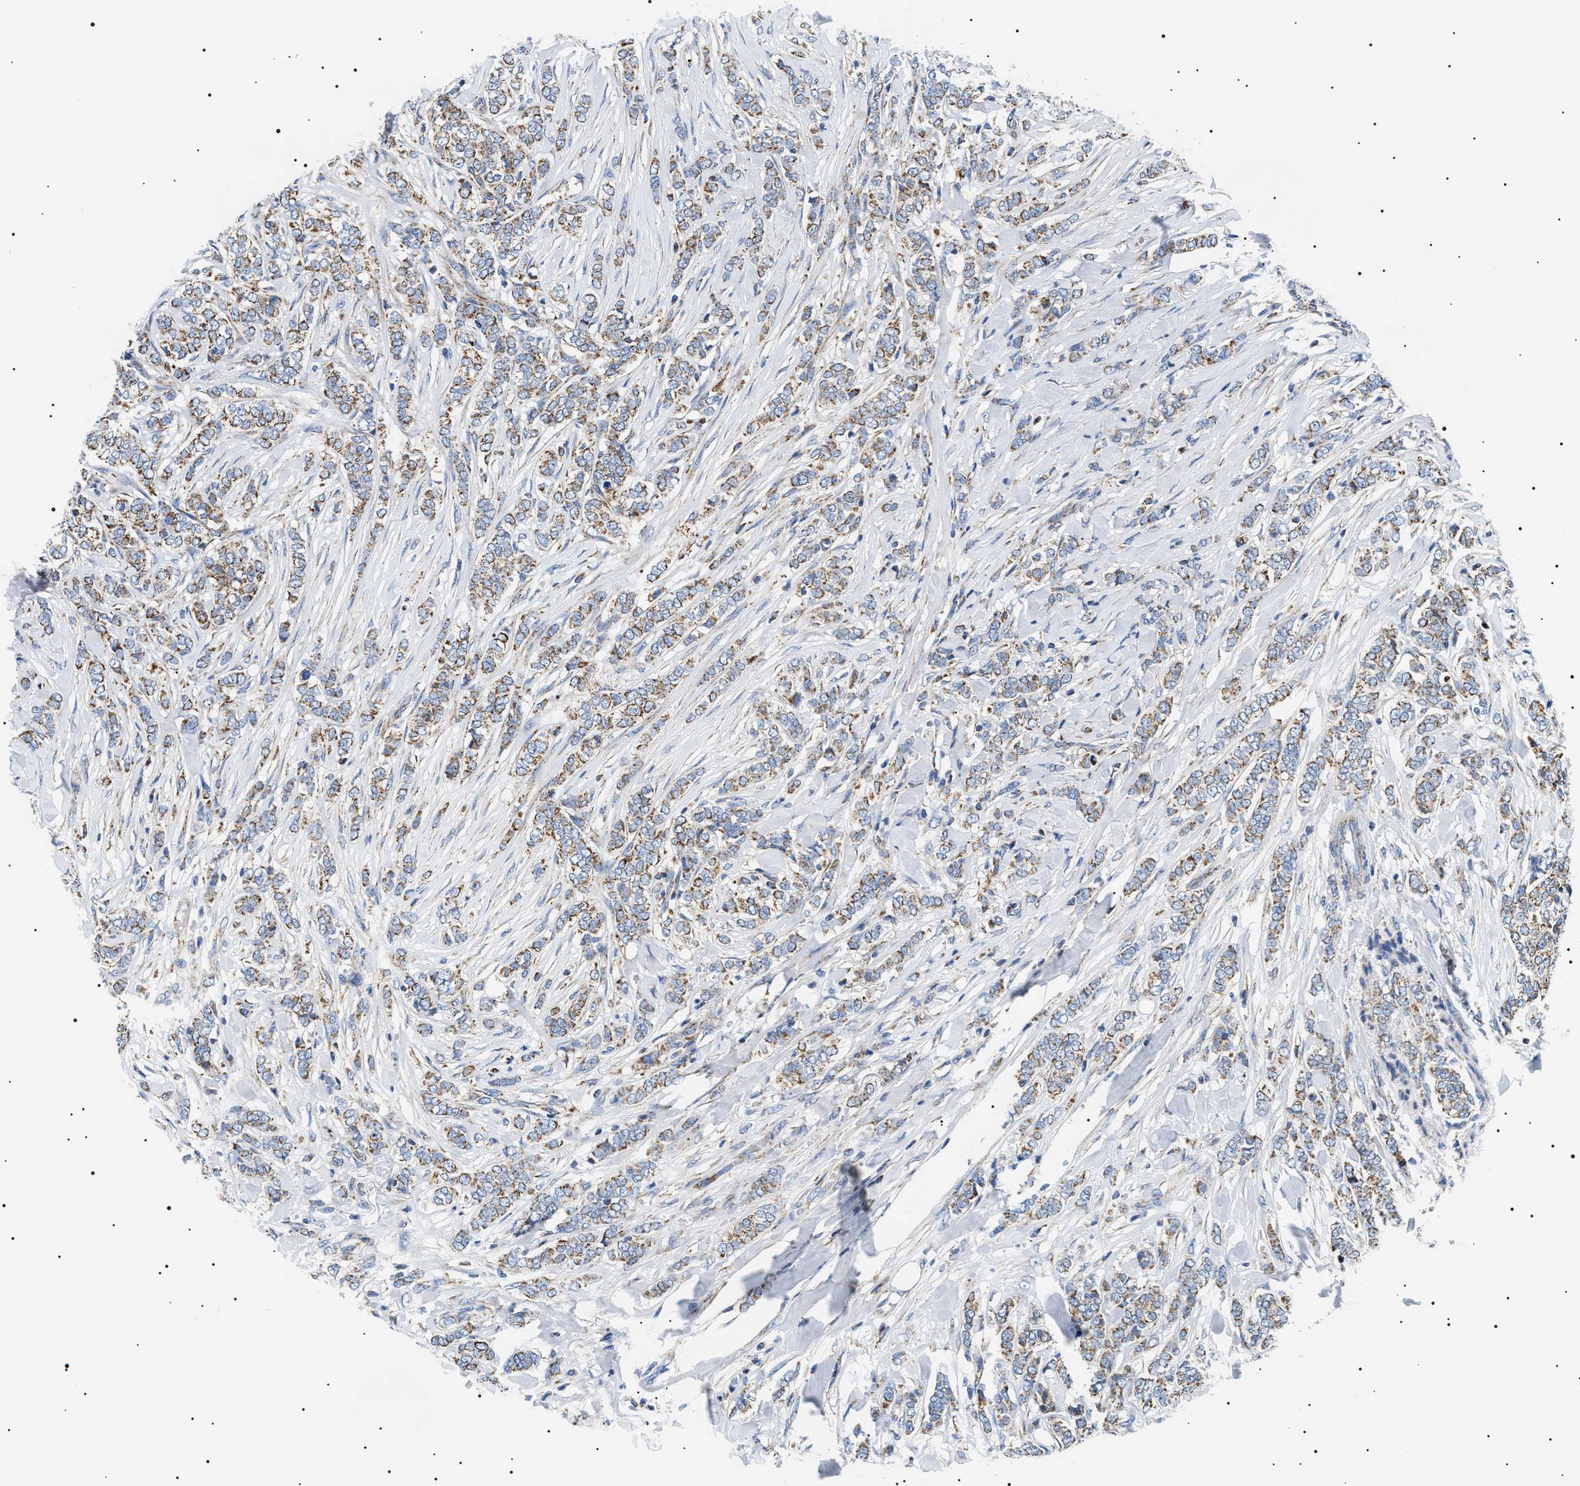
{"staining": {"intensity": "moderate", "quantity": ">75%", "location": "cytoplasmic/membranous"}, "tissue": "breast cancer", "cell_type": "Tumor cells", "image_type": "cancer", "snomed": [{"axis": "morphology", "description": "Lobular carcinoma"}, {"axis": "topography", "description": "Skin"}, {"axis": "topography", "description": "Breast"}], "caption": "Tumor cells show medium levels of moderate cytoplasmic/membranous staining in approximately >75% of cells in human breast cancer (lobular carcinoma). The staining is performed using DAB brown chromogen to label protein expression. The nuclei are counter-stained blue using hematoxylin.", "gene": "OXSM", "patient": {"sex": "female", "age": 46}}